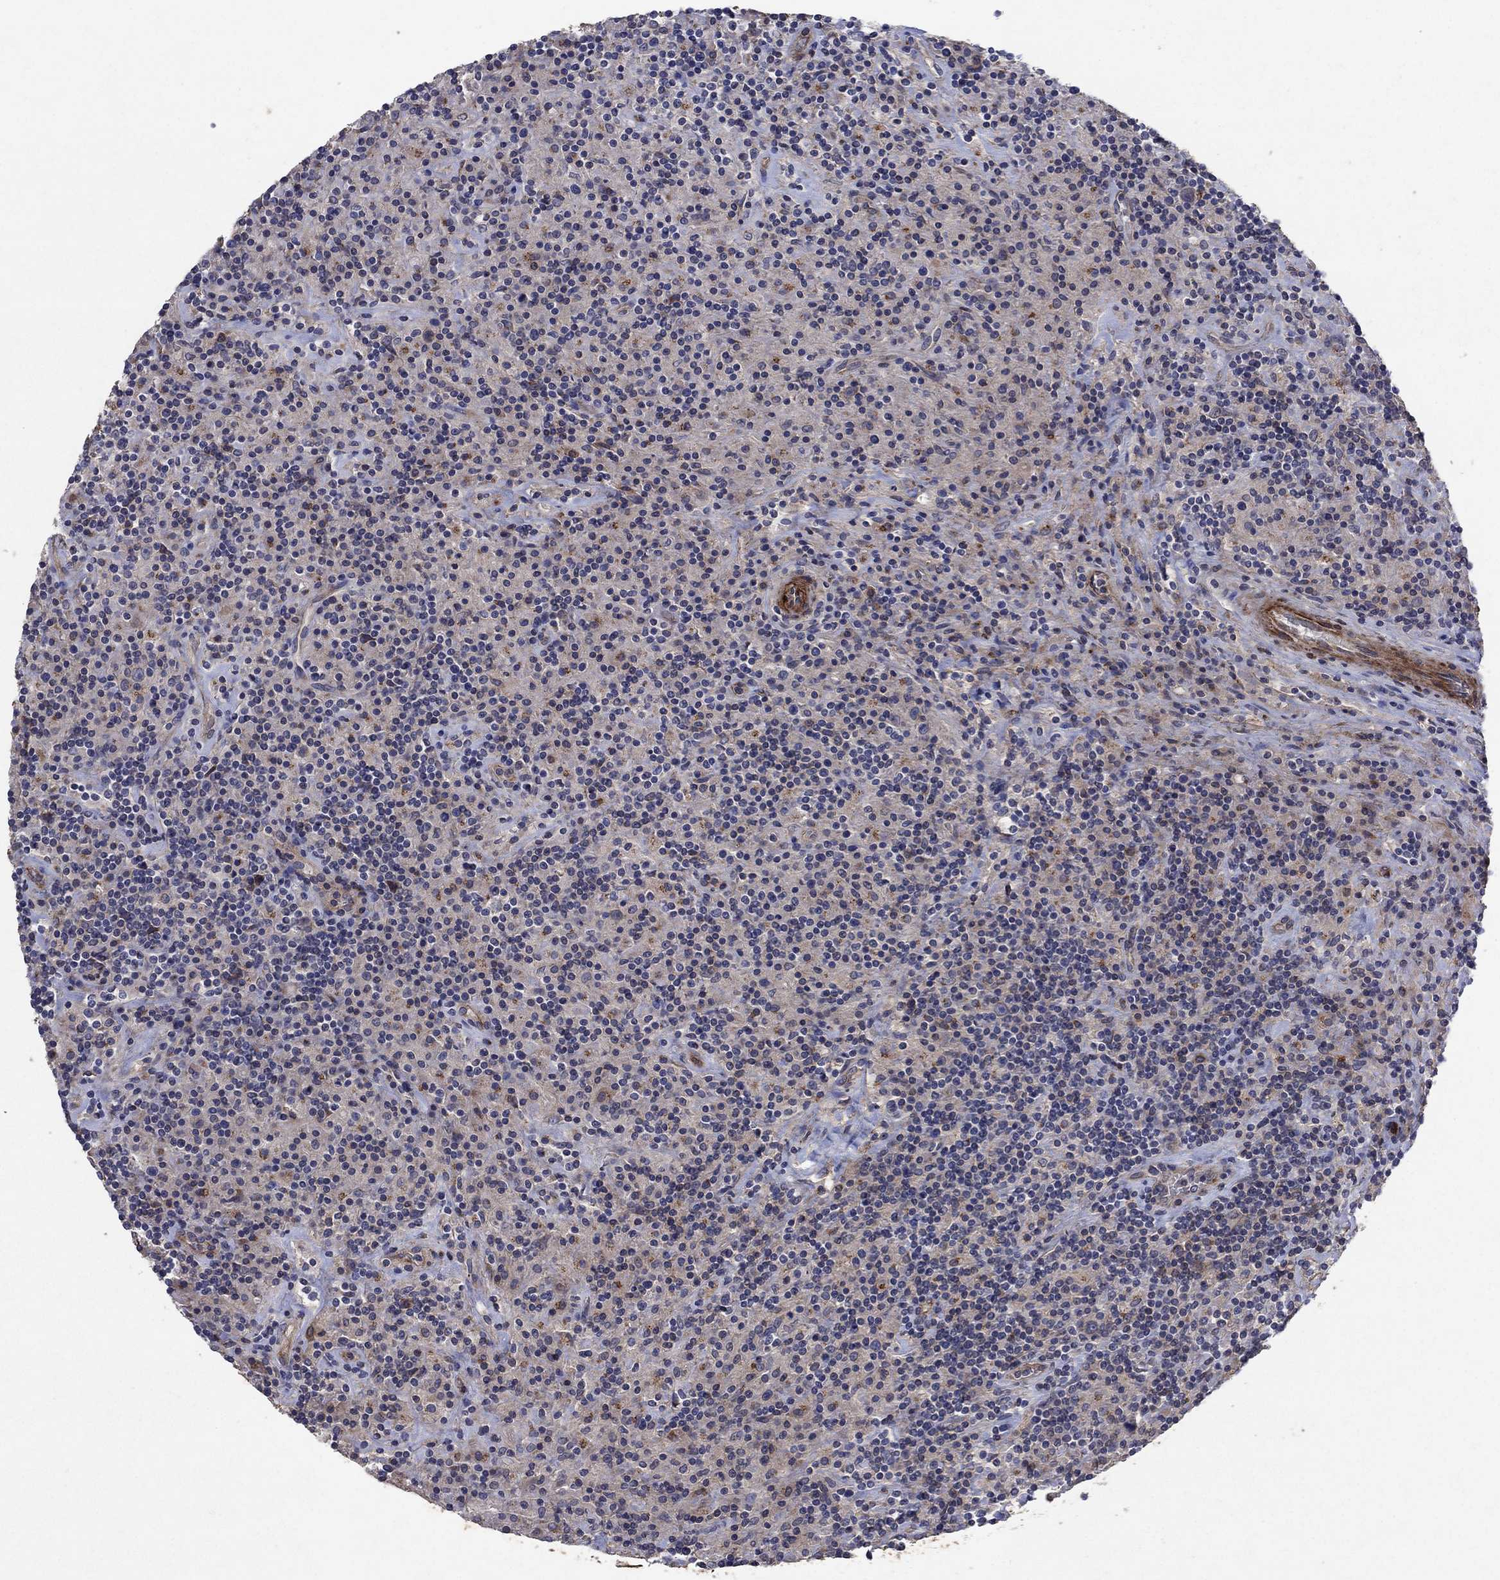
{"staining": {"intensity": "weak", "quantity": "25%-75%", "location": "cytoplasmic/membranous"}, "tissue": "lymphoma", "cell_type": "Tumor cells", "image_type": "cancer", "snomed": [{"axis": "morphology", "description": "Hodgkin's disease, NOS"}, {"axis": "topography", "description": "Lymph node"}], "caption": "Hodgkin's disease stained for a protein reveals weak cytoplasmic/membranous positivity in tumor cells. The staining was performed using DAB (3,3'-diaminobenzidine), with brown indicating positive protein expression. Nuclei are stained blue with hematoxylin.", "gene": "FRG1", "patient": {"sex": "male", "age": 70}}